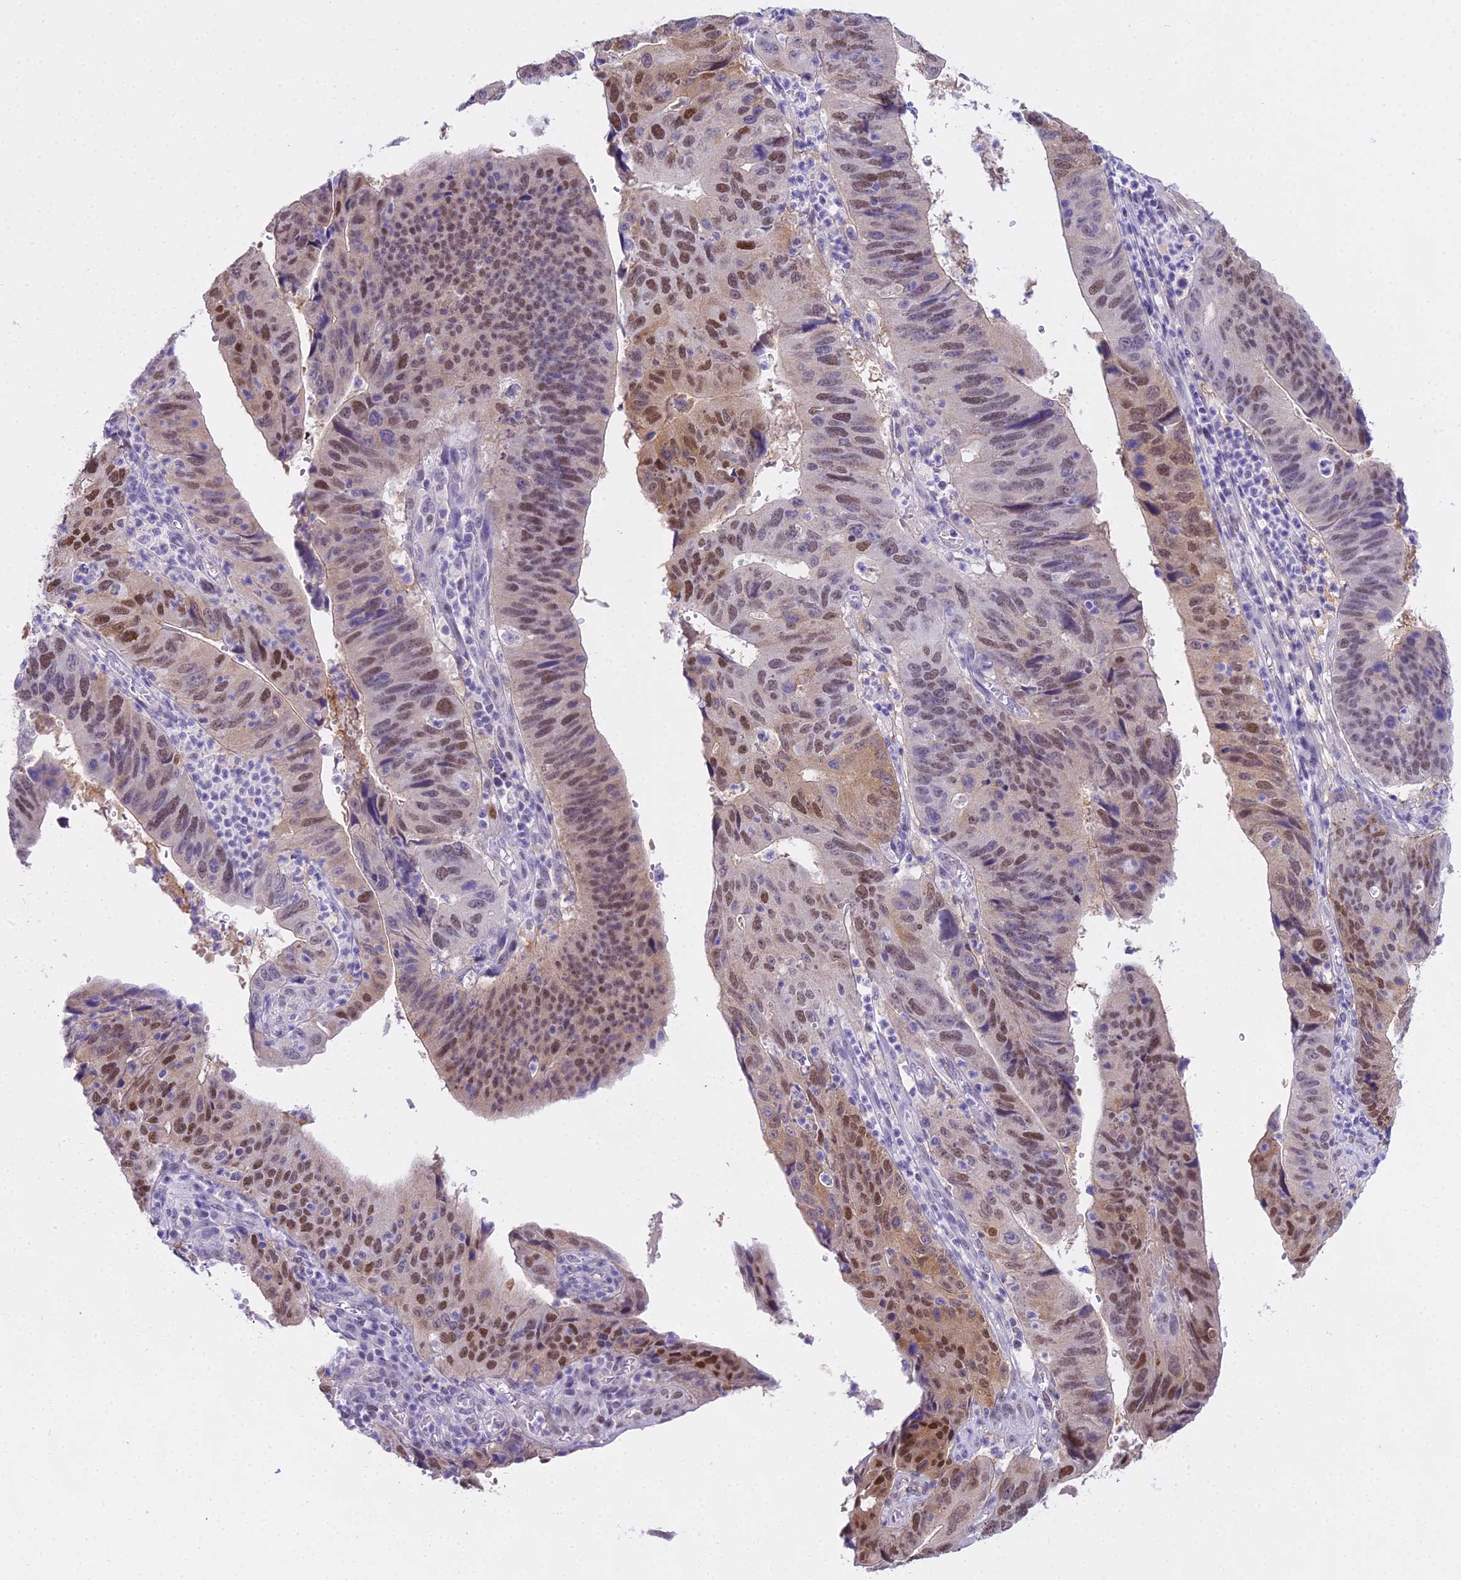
{"staining": {"intensity": "moderate", "quantity": "25%-75%", "location": "nuclear"}, "tissue": "stomach cancer", "cell_type": "Tumor cells", "image_type": "cancer", "snomed": [{"axis": "morphology", "description": "Adenocarcinoma, NOS"}, {"axis": "topography", "description": "Stomach"}], "caption": "Immunohistochemistry micrograph of human stomach cancer (adenocarcinoma) stained for a protein (brown), which displays medium levels of moderate nuclear positivity in about 25%-75% of tumor cells.", "gene": "MAT2A", "patient": {"sex": "male", "age": 59}}